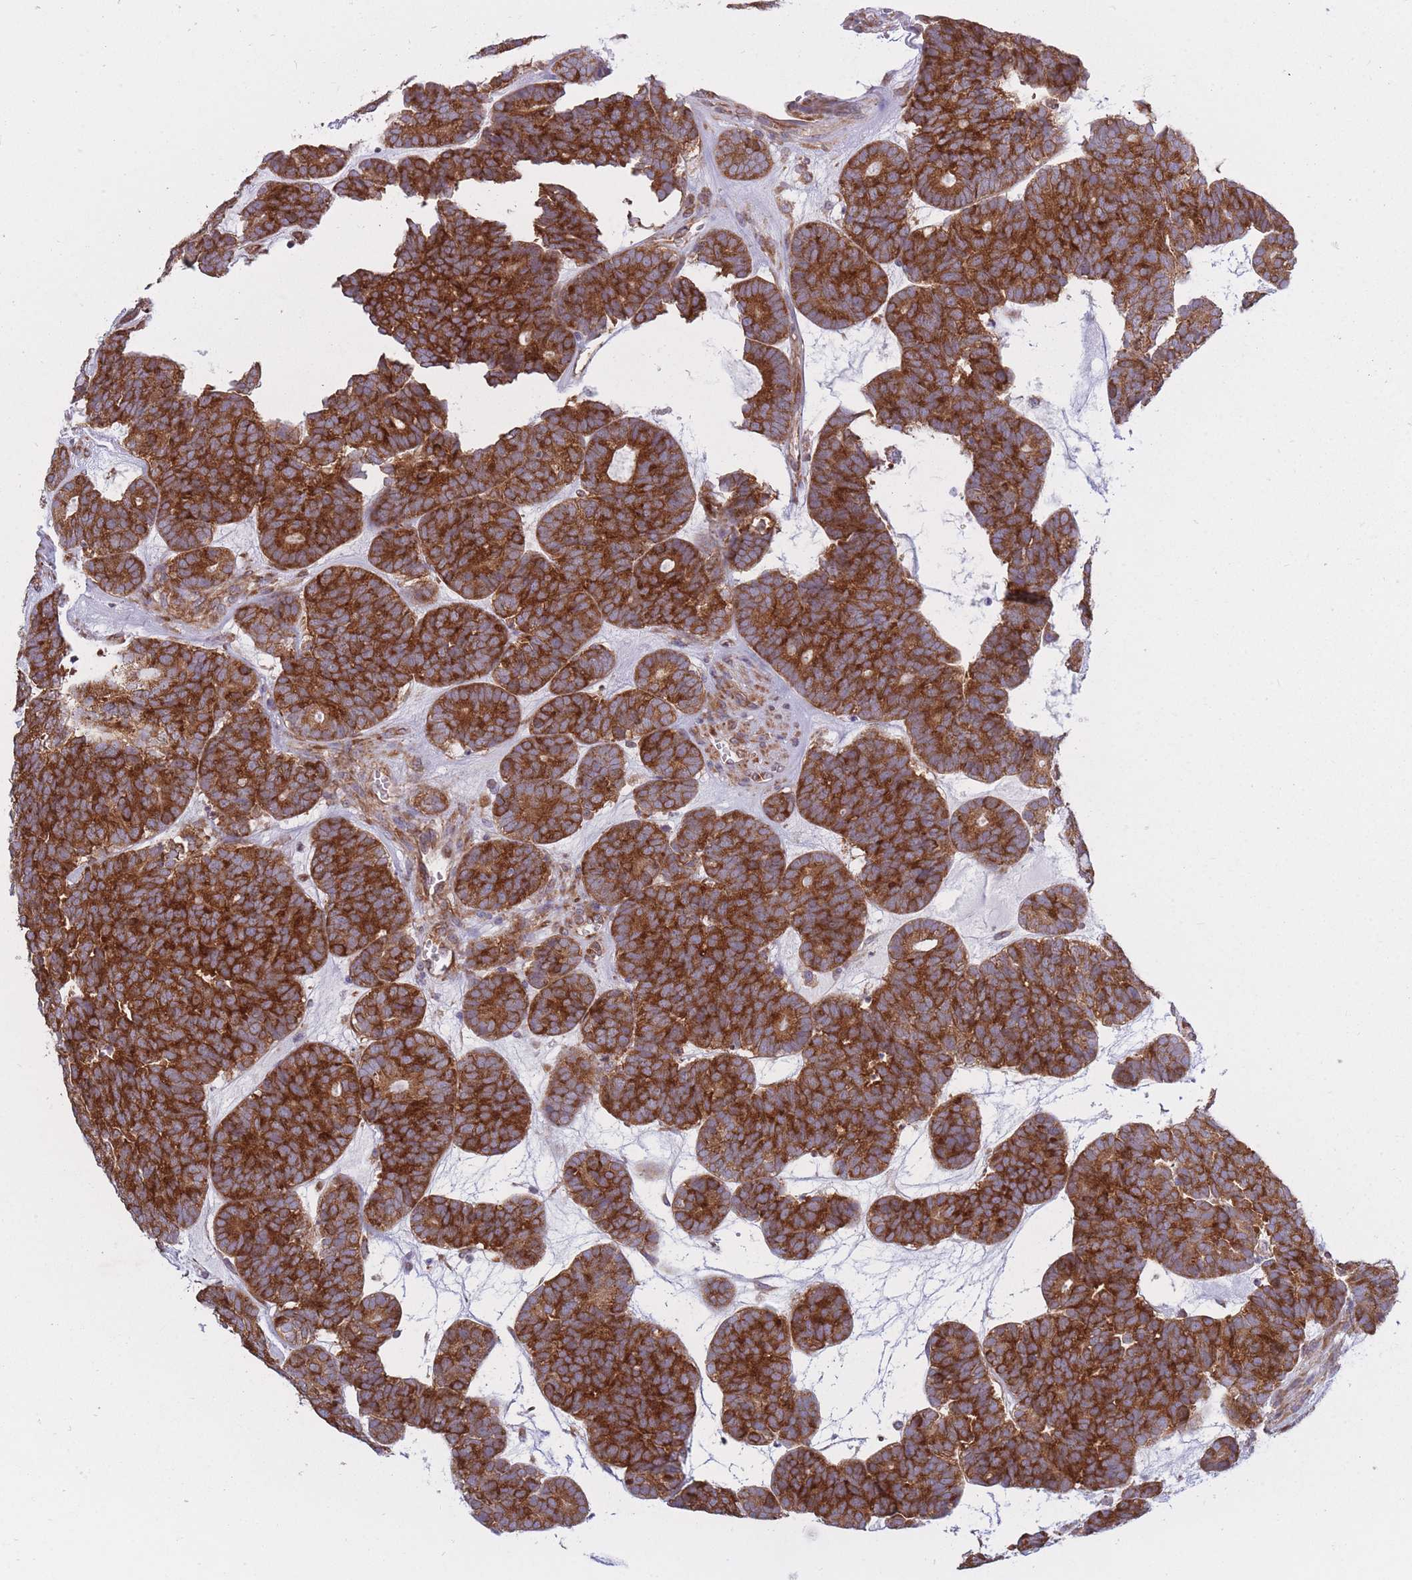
{"staining": {"intensity": "strong", "quantity": ">75%", "location": "cytoplasmic/membranous"}, "tissue": "head and neck cancer", "cell_type": "Tumor cells", "image_type": "cancer", "snomed": [{"axis": "morphology", "description": "Adenocarcinoma, NOS"}, {"axis": "topography", "description": "Head-Neck"}], "caption": "High-power microscopy captured an immunohistochemistry image of head and neck cancer, revealing strong cytoplasmic/membranous expression in approximately >75% of tumor cells.", "gene": "CCDC124", "patient": {"sex": "female", "age": 81}}